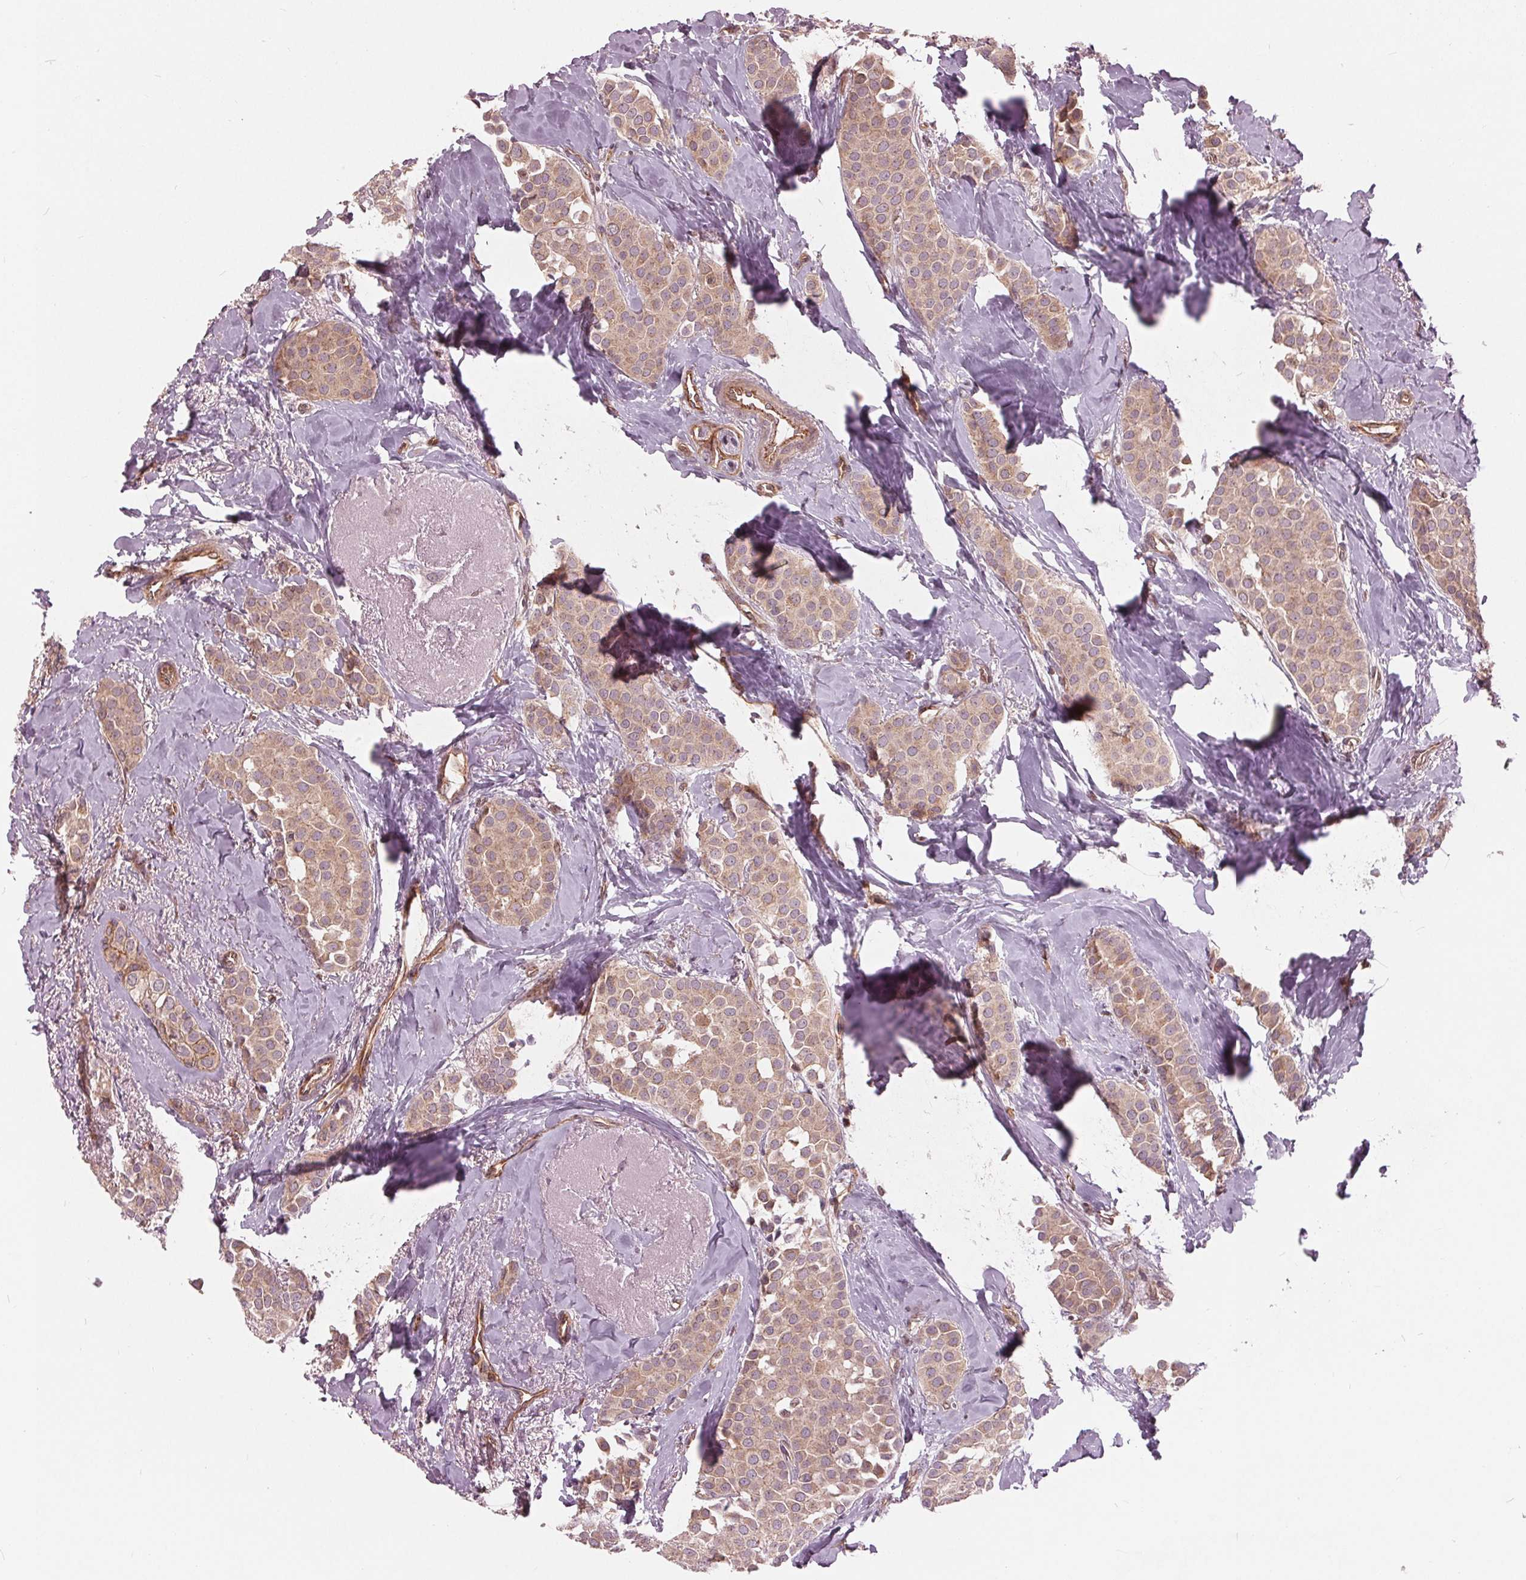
{"staining": {"intensity": "weak", "quantity": ">75%", "location": "cytoplasmic/membranous"}, "tissue": "breast cancer", "cell_type": "Tumor cells", "image_type": "cancer", "snomed": [{"axis": "morphology", "description": "Duct carcinoma"}, {"axis": "topography", "description": "Breast"}], "caption": "High-magnification brightfield microscopy of breast cancer stained with DAB (brown) and counterstained with hematoxylin (blue). tumor cells exhibit weak cytoplasmic/membranous staining is present in approximately>75% of cells. The staining was performed using DAB to visualize the protein expression in brown, while the nuclei were stained in blue with hematoxylin (Magnification: 20x).", "gene": "TXNIP", "patient": {"sex": "female", "age": 79}}